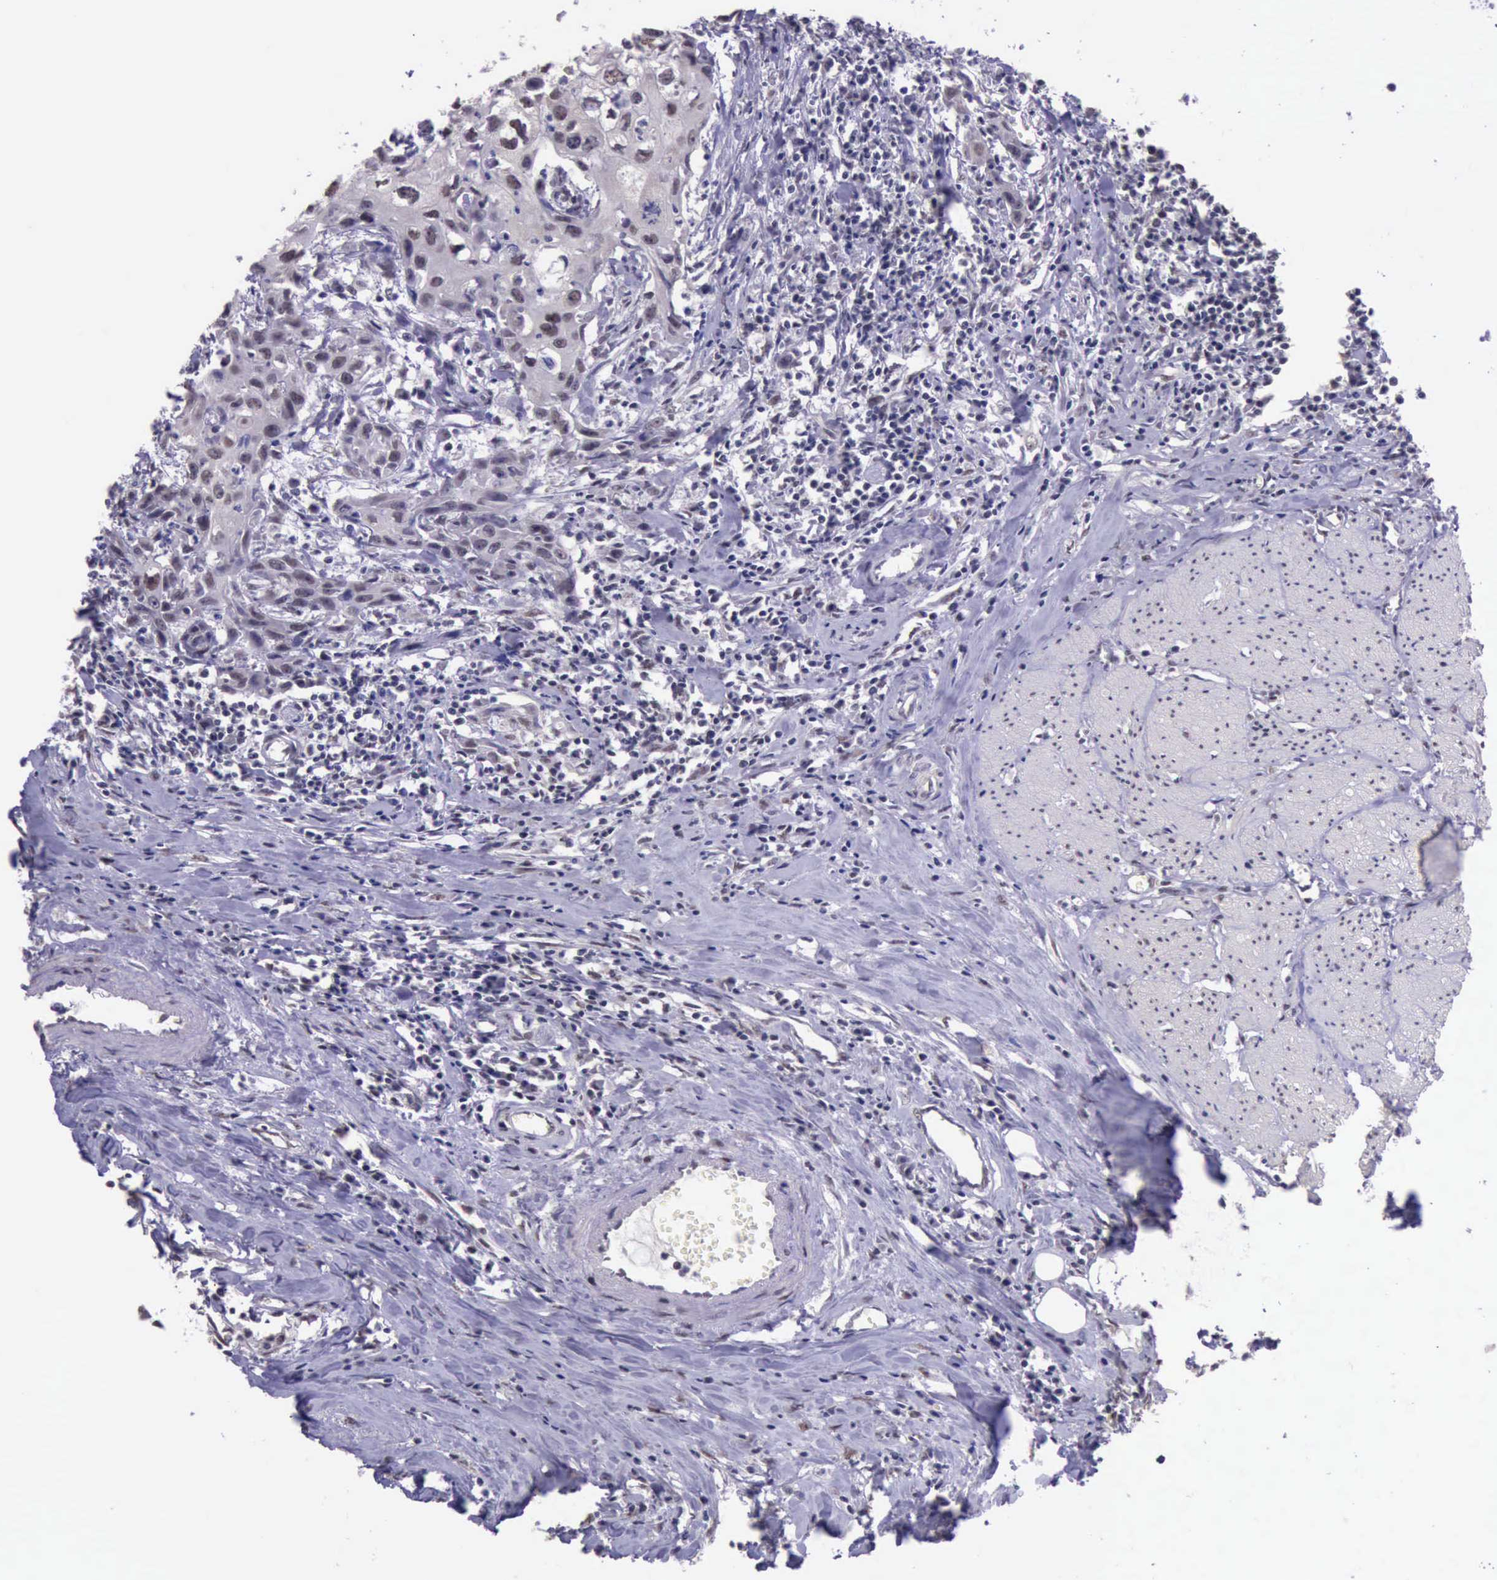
{"staining": {"intensity": "moderate", "quantity": ">75%", "location": "nuclear"}, "tissue": "urothelial cancer", "cell_type": "Tumor cells", "image_type": "cancer", "snomed": [{"axis": "morphology", "description": "Urothelial carcinoma, High grade"}, {"axis": "topography", "description": "Urinary bladder"}], "caption": "Immunohistochemical staining of human urothelial carcinoma (high-grade) shows medium levels of moderate nuclear protein staining in about >75% of tumor cells. The protein of interest is shown in brown color, while the nuclei are stained blue.", "gene": "PRPF39", "patient": {"sex": "male", "age": 54}}